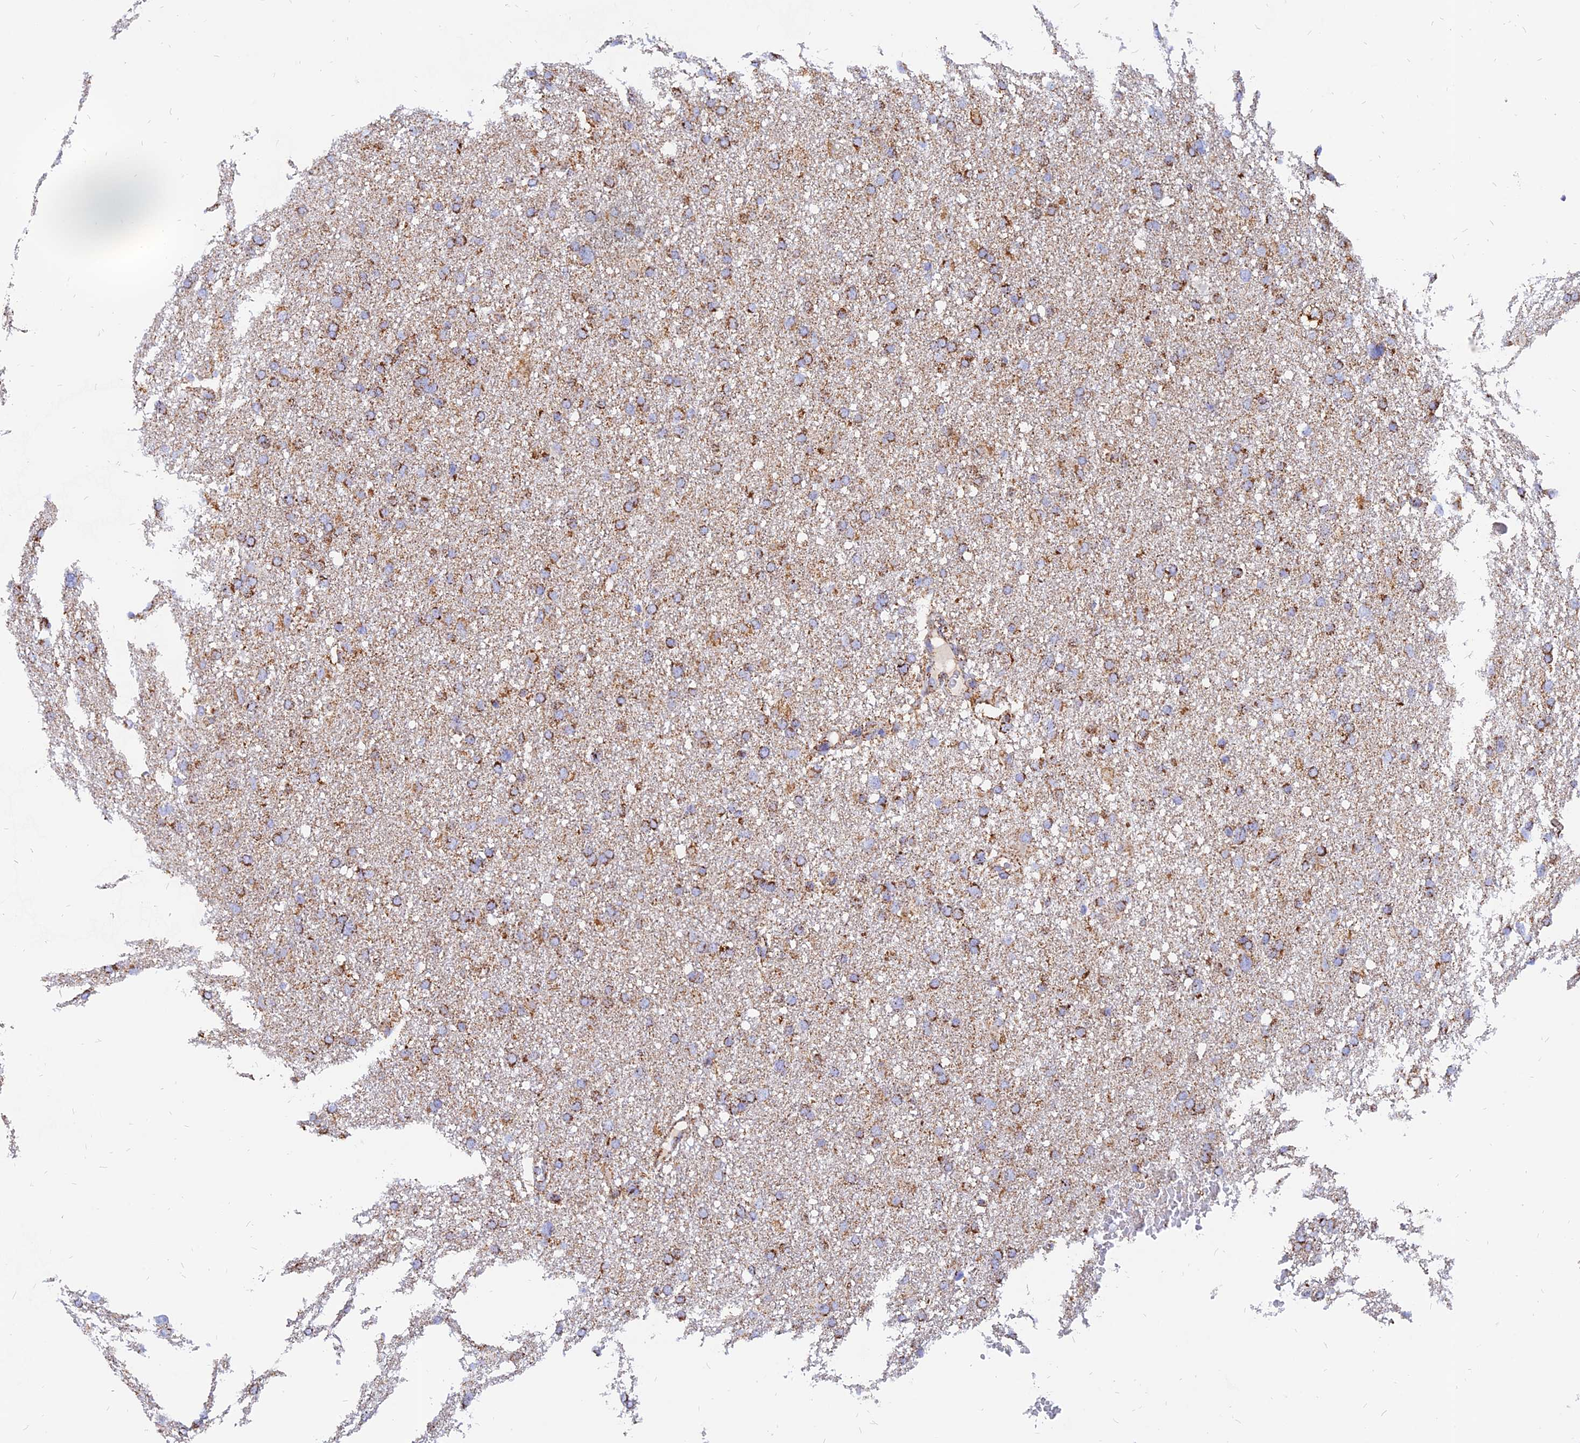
{"staining": {"intensity": "moderate", "quantity": ">75%", "location": "cytoplasmic/membranous"}, "tissue": "glioma", "cell_type": "Tumor cells", "image_type": "cancer", "snomed": [{"axis": "morphology", "description": "Glioma, malignant, High grade"}, {"axis": "topography", "description": "Cerebral cortex"}], "caption": "Immunohistochemical staining of high-grade glioma (malignant) displays moderate cytoplasmic/membranous protein staining in approximately >75% of tumor cells. The staining was performed using DAB (3,3'-diaminobenzidine) to visualize the protein expression in brown, while the nuclei were stained in blue with hematoxylin (Magnification: 20x).", "gene": "NDUFB6", "patient": {"sex": "female", "age": 36}}